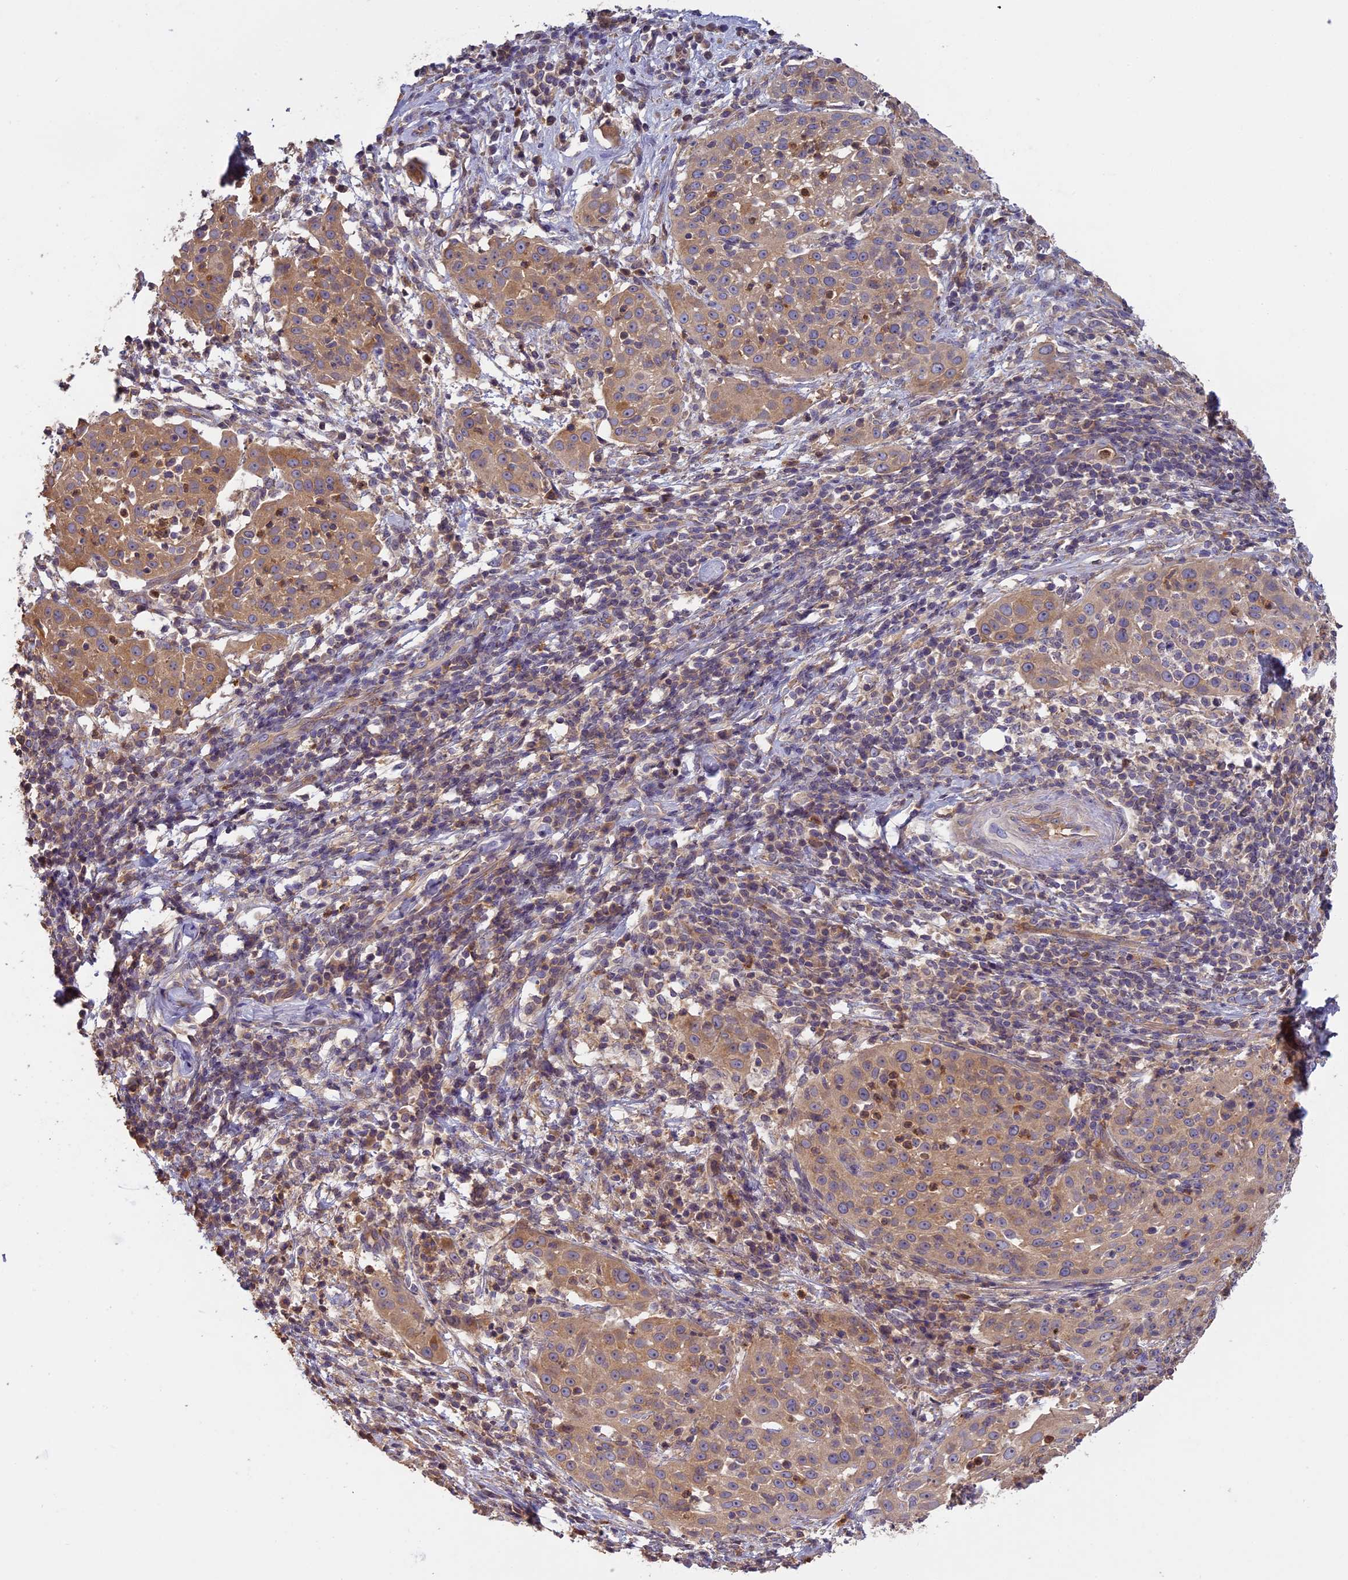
{"staining": {"intensity": "moderate", "quantity": "25%-75%", "location": "cytoplasmic/membranous"}, "tissue": "cervical cancer", "cell_type": "Tumor cells", "image_type": "cancer", "snomed": [{"axis": "morphology", "description": "Squamous cell carcinoma, NOS"}, {"axis": "topography", "description": "Cervix"}], "caption": "Immunohistochemical staining of cervical cancer (squamous cell carcinoma) displays moderate cytoplasmic/membranous protein positivity in about 25%-75% of tumor cells. (brown staining indicates protein expression, while blue staining denotes nuclei).", "gene": "AP4E1", "patient": {"sex": "female", "age": 57}}